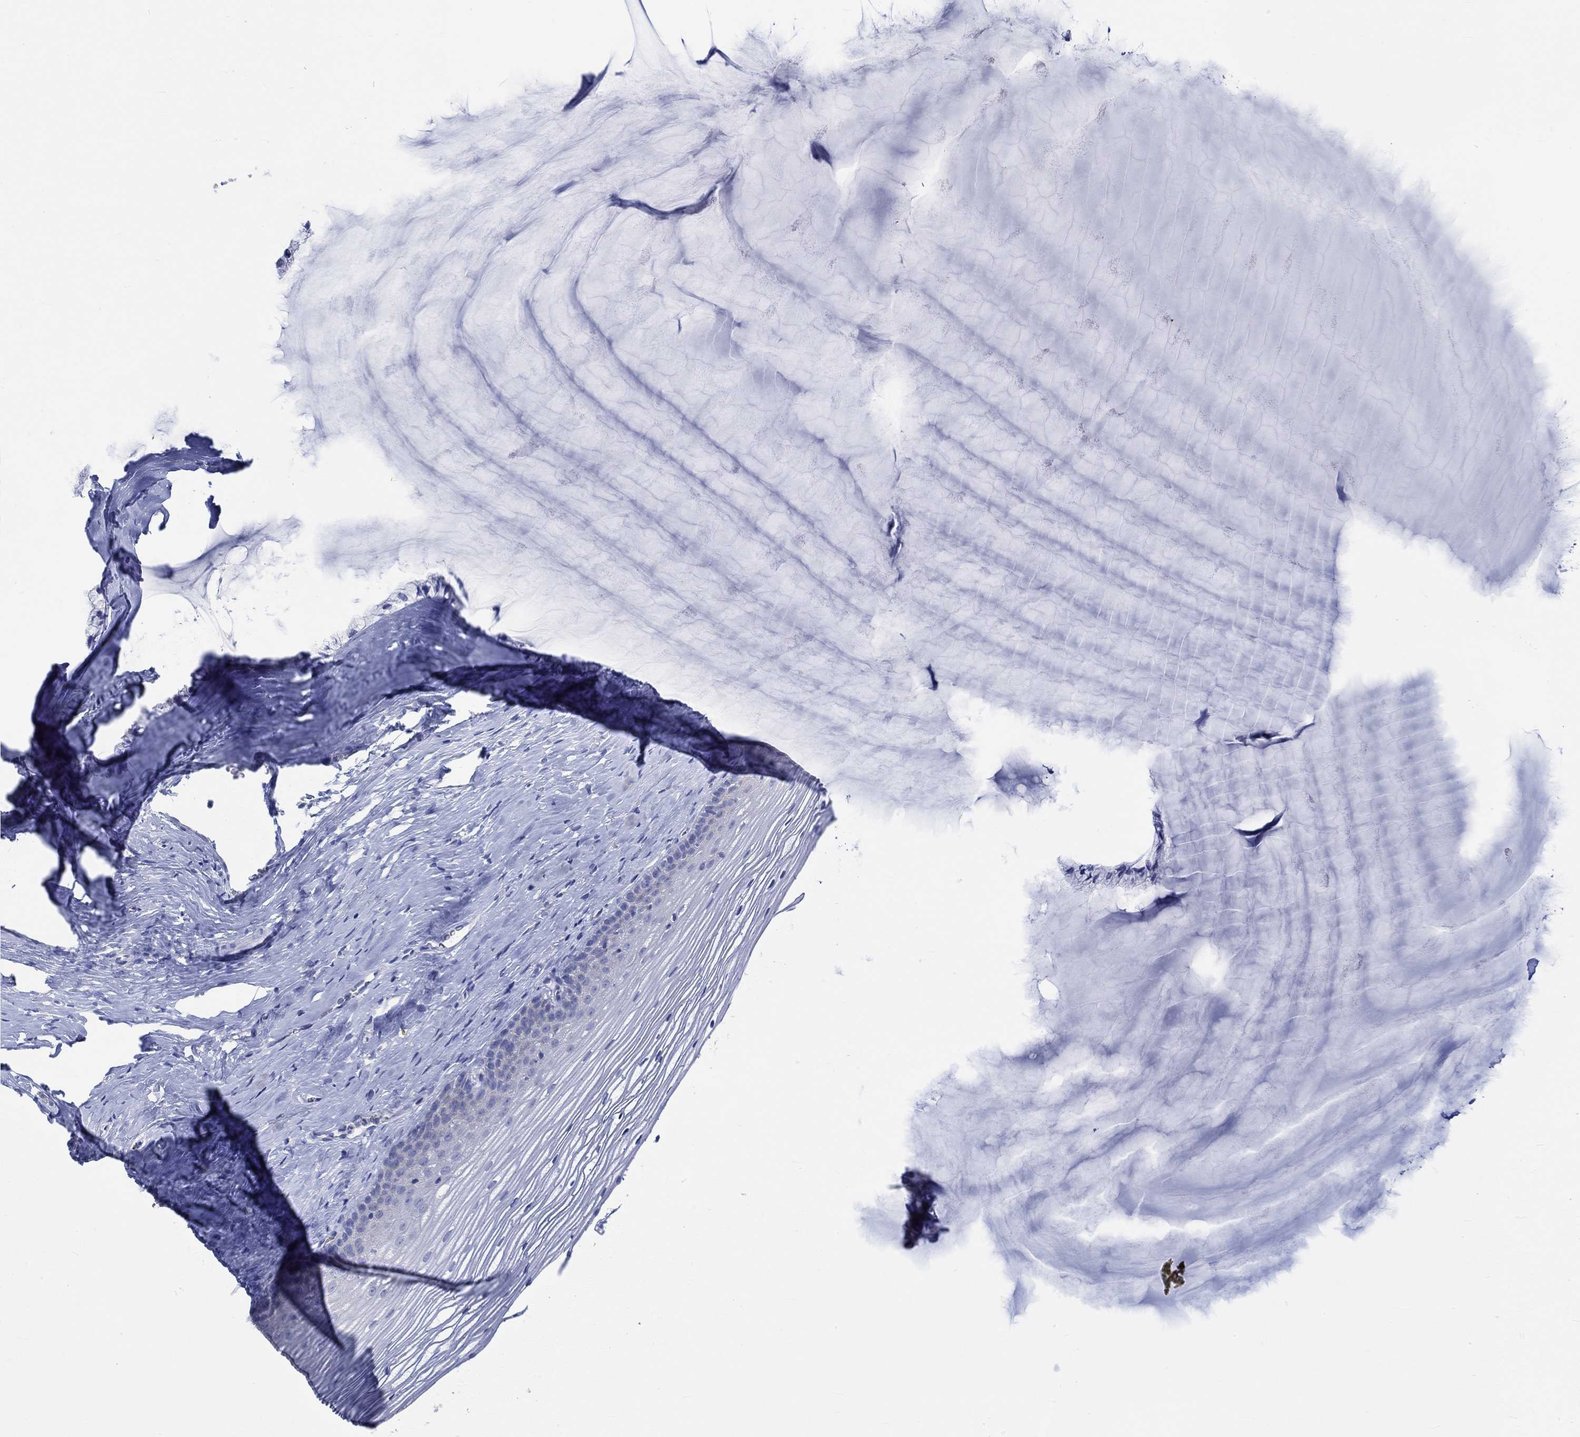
{"staining": {"intensity": "negative", "quantity": "none", "location": "none"}, "tissue": "cervix", "cell_type": "Squamous epithelial cells", "image_type": "normal", "snomed": [{"axis": "morphology", "description": "Normal tissue, NOS"}, {"axis": "topography", "description": "Cervix"}], "caption": "Image shows no significant protein staining in squamous epithelial cells of benign cervix.", "gene": "KCNA1", "patient": {"sex": "female", "age": 40}}